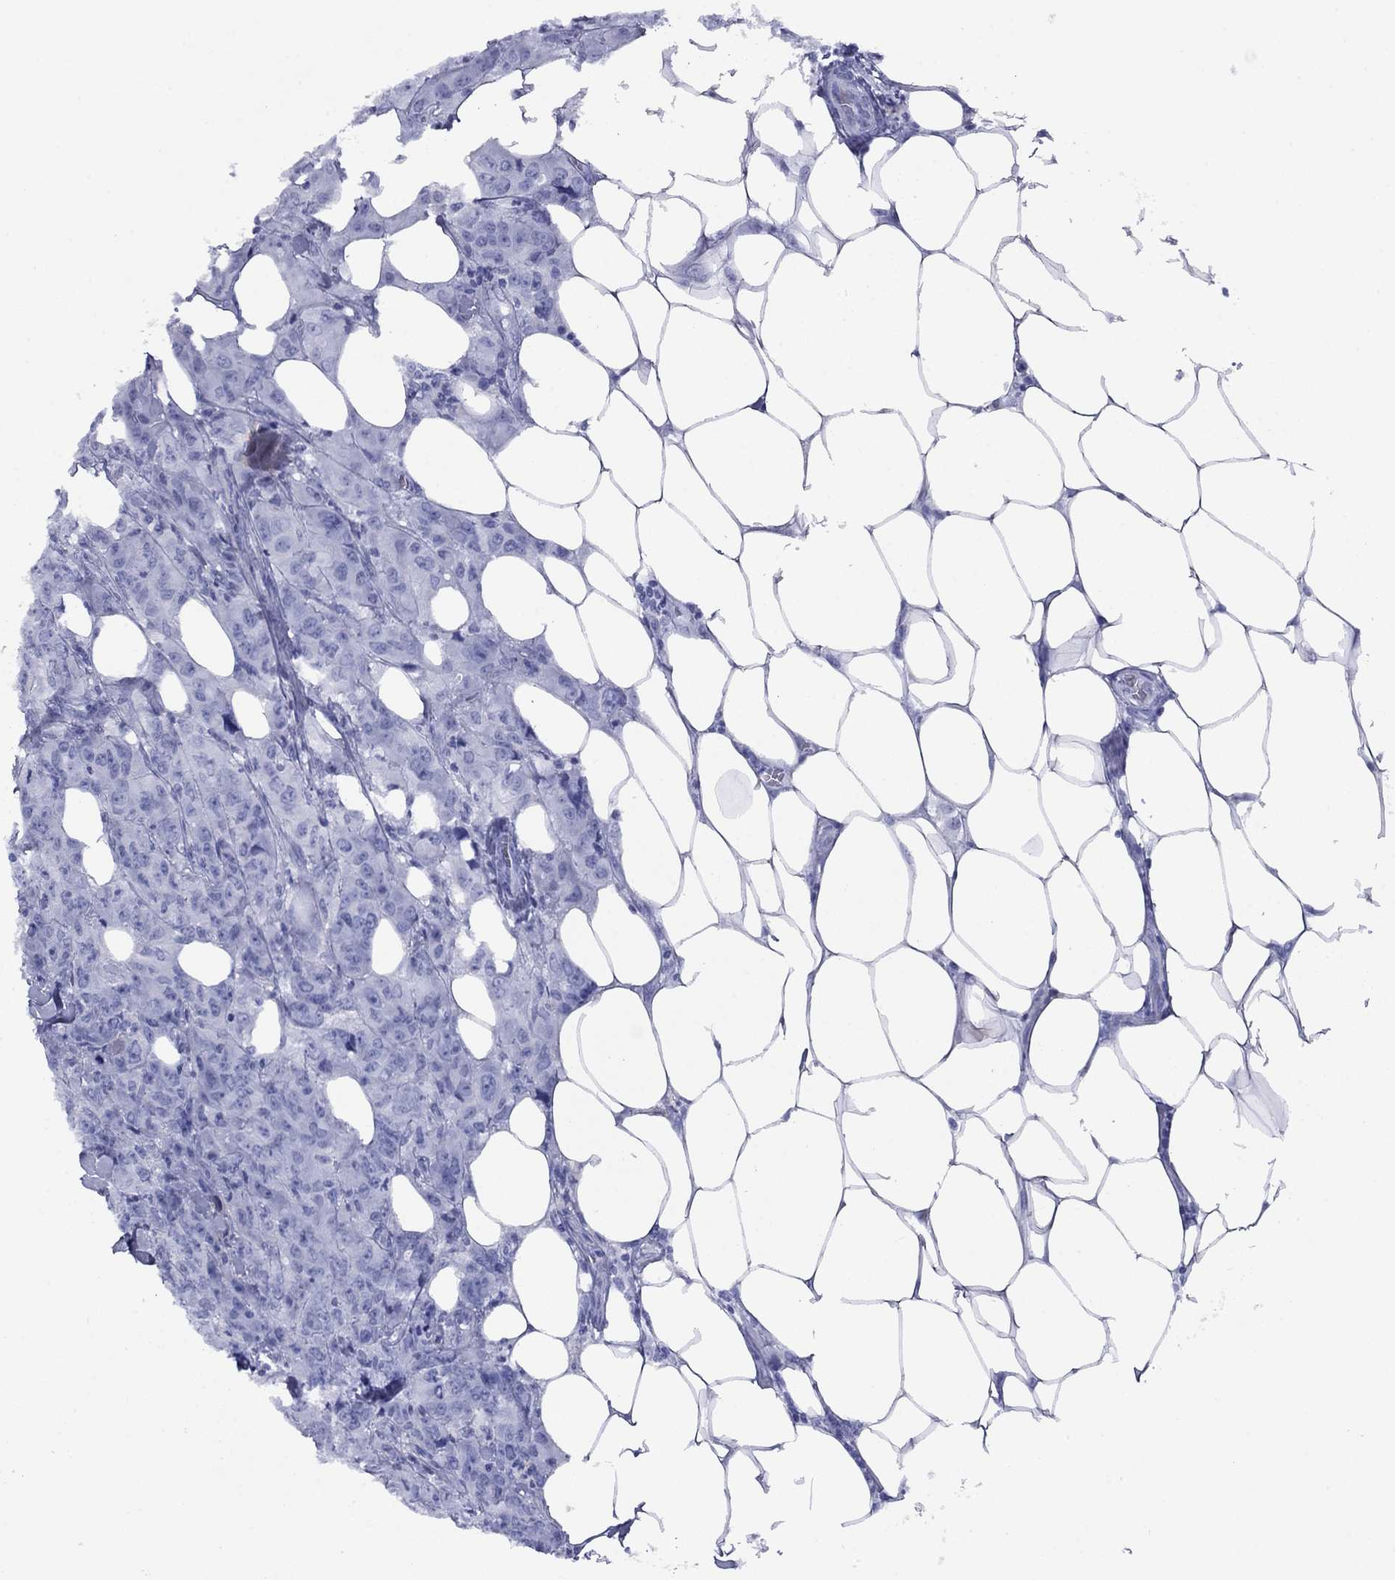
{"staining": {"intensity": "negative", "quantity": "none", "location": "none"}, "tissue": "breast cancer", "cell_type": "Tumor cells", "image_type": "cancer", "snomed": [{"axis": "morphology", "description": "Duct carcinoma"}, {"axis": "topography", "description": "Breast"}], "caption": "Tumor cells show no significant expression in intraductal carcinoma (breast). Nuclei are stained in blue.", "gene": "HAO1", "patient": {"sex": "female", "age": 43}}